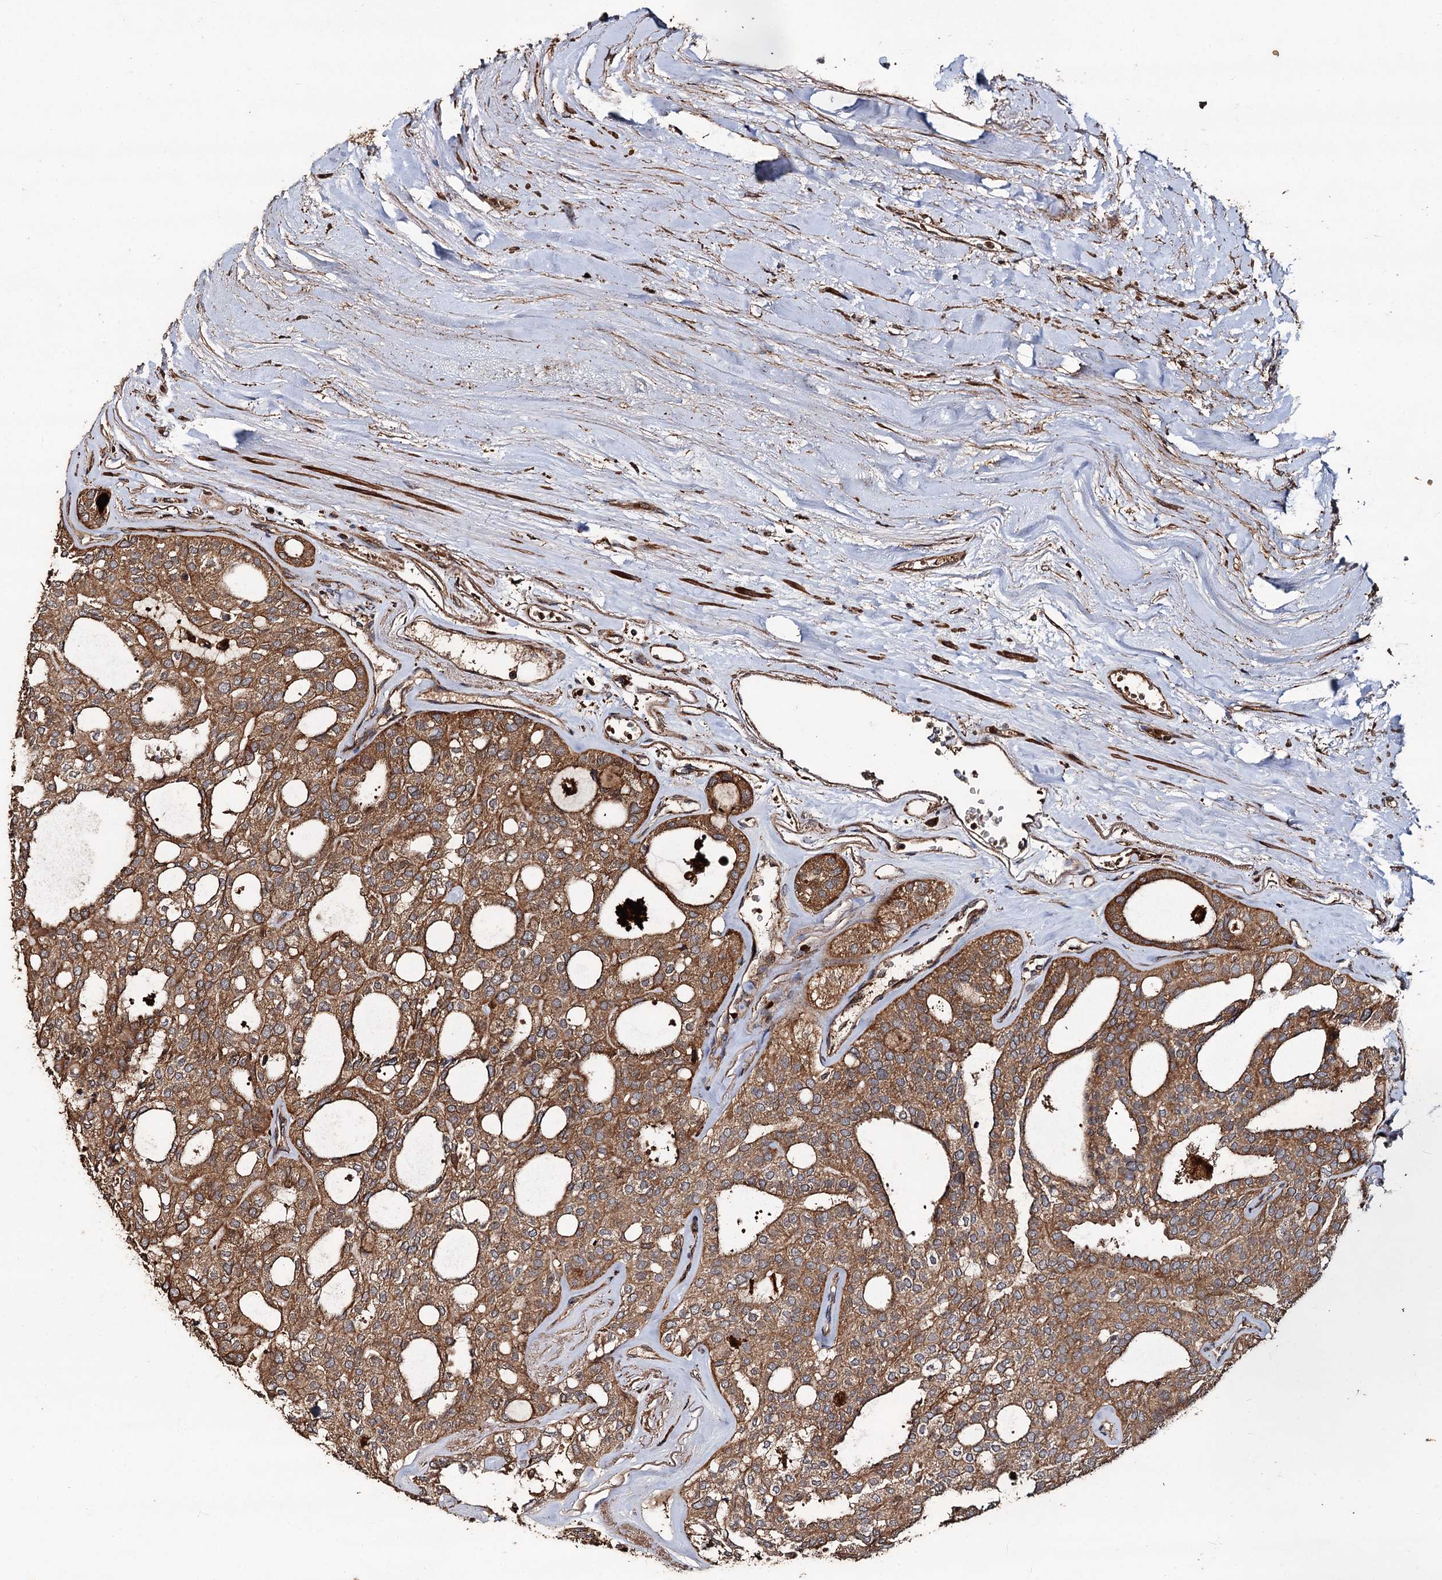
{"staining": {"intensity": "moderate", "quantity": ">75%", "location": "cytoplasmic/membranous"}, "tissue": "thyroid cancer", "cell_type": "Tumor cells", "image_type": "cancer", "snomed": [{"axis": "morphology", "description": "Follicular adenoma carcinoma, NOS"}, {"axis": "topography", "description": "Thyroid gland"}], "caption": "Immunohistochemical staining of thyroid cancer (follicular adenoma carcinoma) displays medium levels of moderate cytoplasmic/membranous positivity in approximately >75% of tumor cells.", "gene": "NOTCH2NLA", "patient": {"sex": "male", "age": 75}}